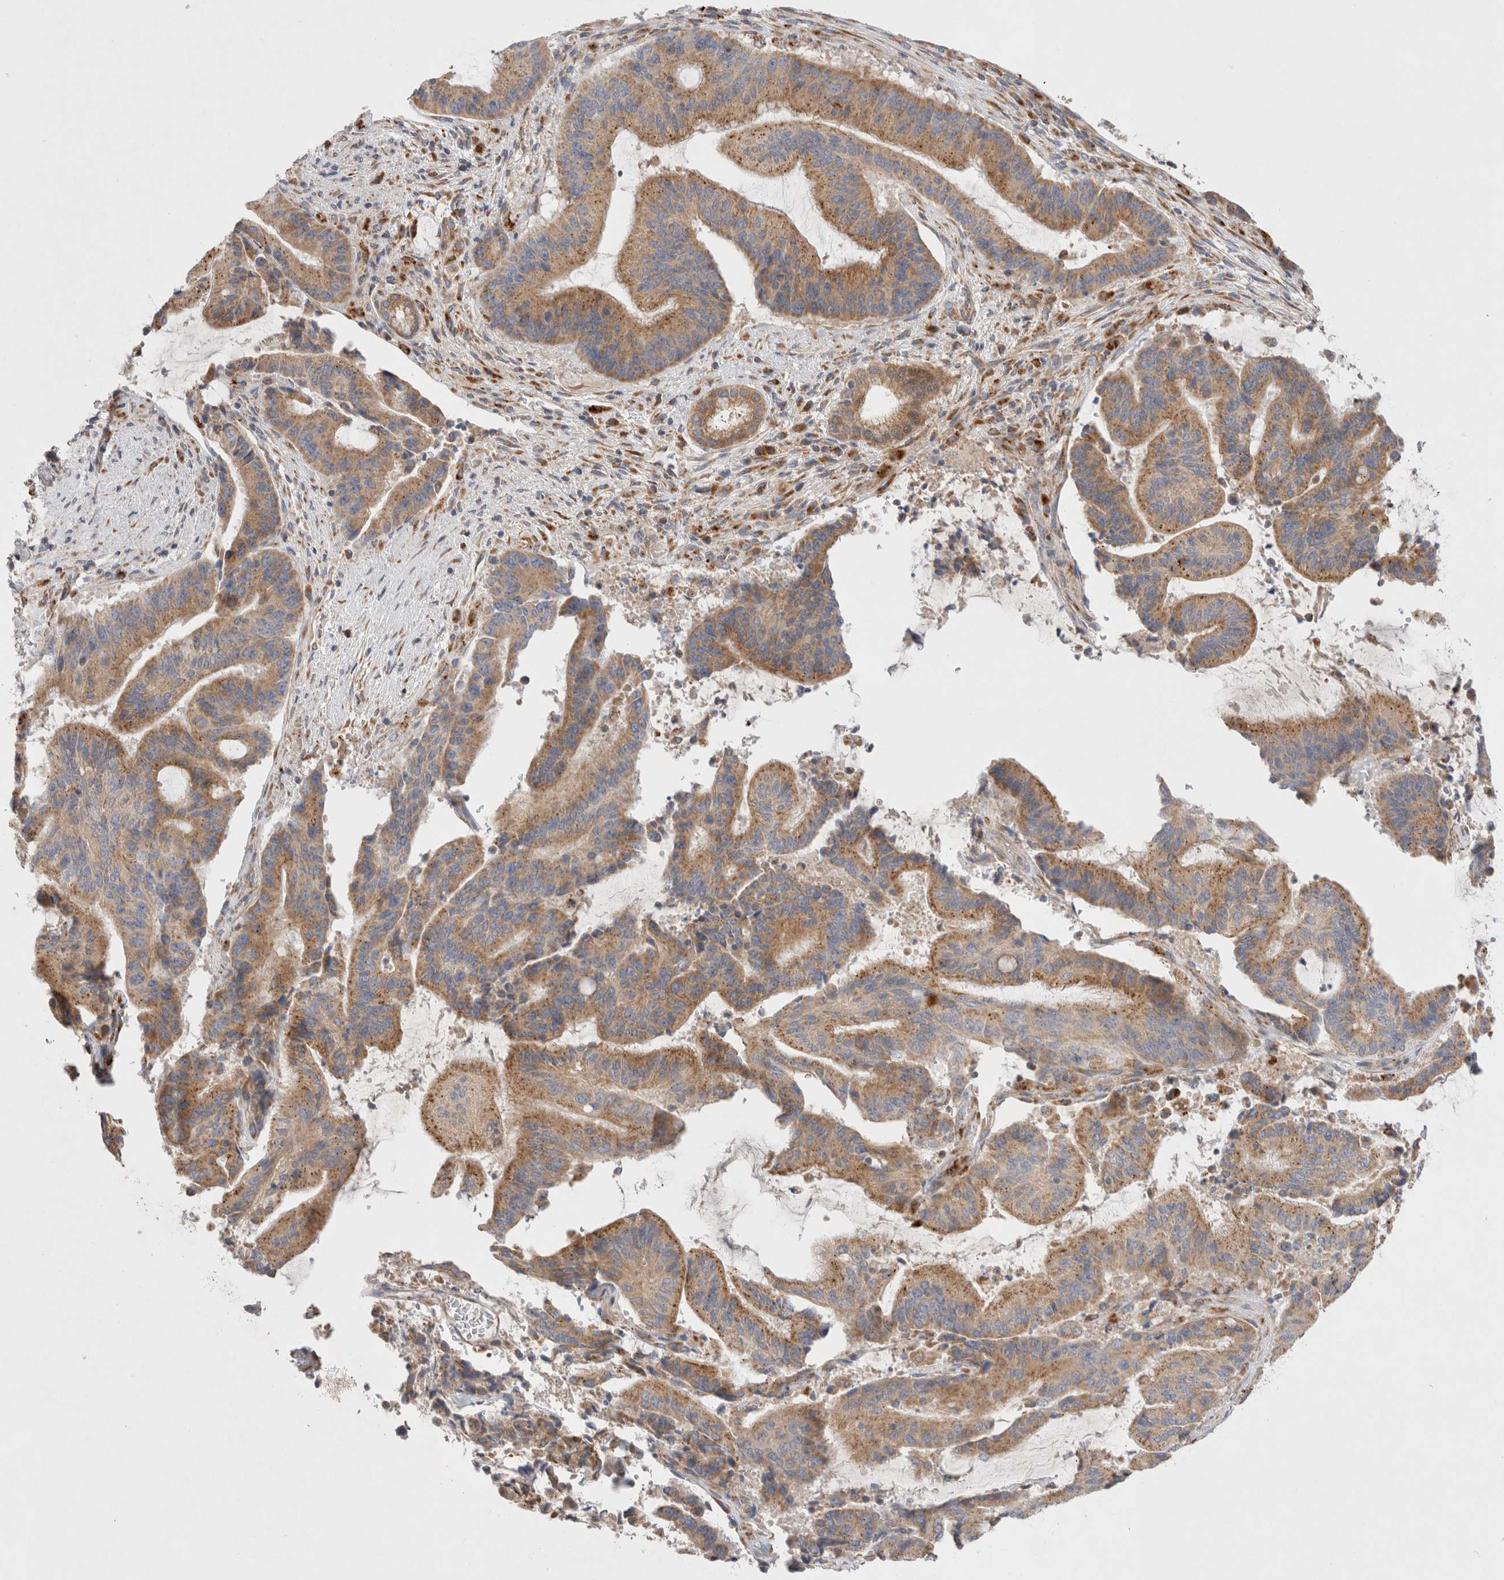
{"staining": {"intensity": "moderate", "quantity": ">75%", "location": "cytoplasmic/membranous"}, "tissue": "liver cancer", "cell_type": "Tumor cells", "image_type": "cancer", "snomed": [{"axis": "morphology", "description": "Normal tissue, NOS"}, {"axis": "morphology", "description": "Cholangiocarcinoma"}, {"axis": "topography", "description": "Liver"}, {"axis": "topography", "description": "Peripheral nerve tissue"}], "caption": "Immunohistochemistry (DAB) staining of human liver cholangiocarcinoma demonstrates moderate cytoplasmic/membranous protein positivity in about >75% of tumor cells.", "gene": "TBC1D16", "patient": {"sex": "female", "age": 73}}